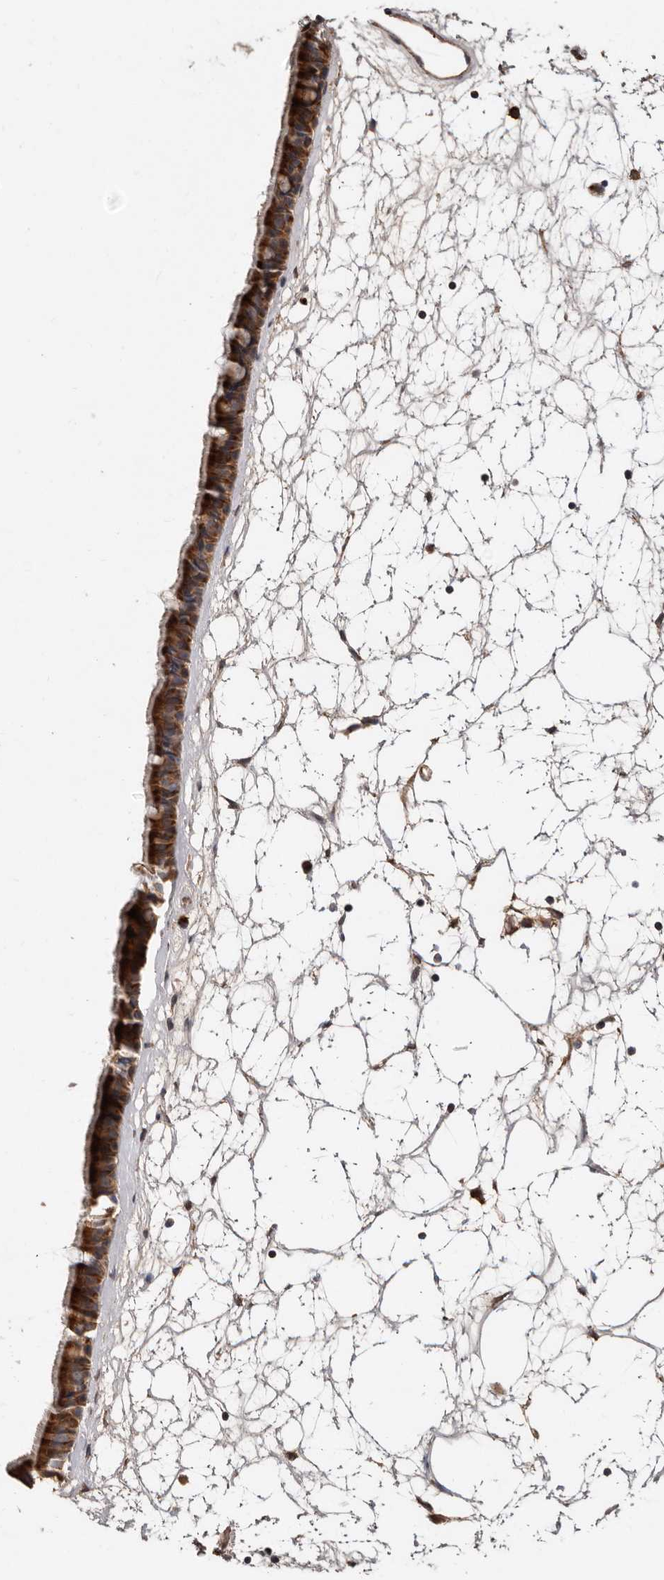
{"staining": {"intensity": "strong", "quantity": "25%-75%", "location": "cytoplasmic/membranous"}, "tissue": "nasopharynx", "cell_type": "Respiratory epithelial cells", "image_type": "normal", "snomed": [{"axis": "morphology", "description": "Normal tissue, NOS"}, {"axis": "topography", "description": "Nasopharynx"}], "caption": "Respiratory epithelial cells display strong cytoplasmic/membranous staining in approximately 25%-75% of cells in benign nasopharynx.", "gene": "GOT1L1", "patient": {"sex": "male", "age": 64}}